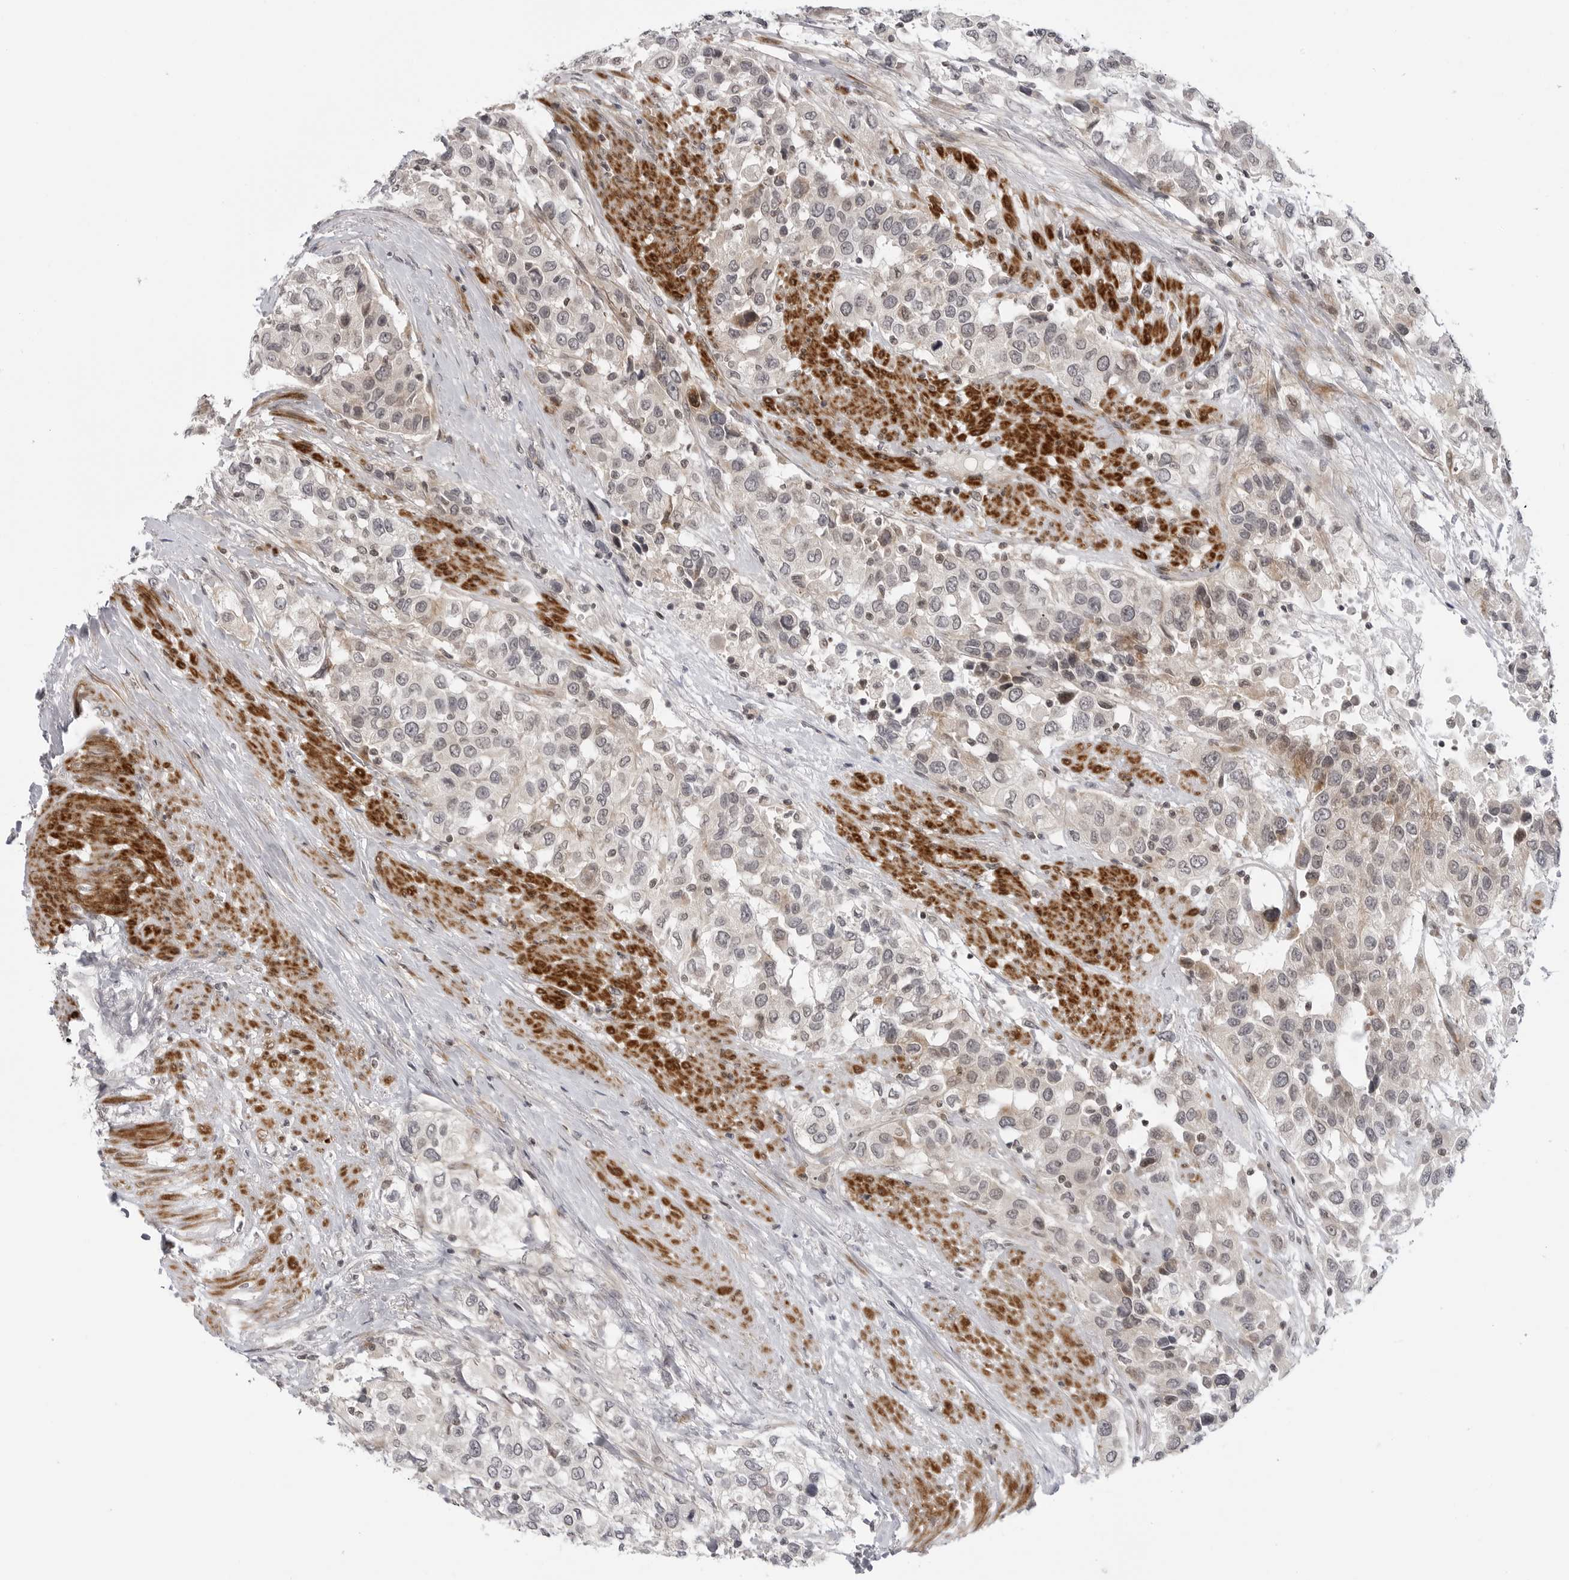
{"staining": {"intensity": "weak", "quantity": "<25%", "location": "cytoplasmic/membranous"}, "tissue": "urothelial cancer", "cell_type": "Tumor cells", "image_type": "cancer", "snomed": [{"axis": "morphology", "description": "Urothelial carcinoma, High grade"}, {"axis": "topography", "description": "Urinary bladder"}], "caption": "Urothelial carcinoma (high-grade) stained for a protein using immunohistochemistry (IHC) reveals no positivity tumor cells.", "gene": "ADAMTS5", "patient": {"sex": "female", "age": 80}}